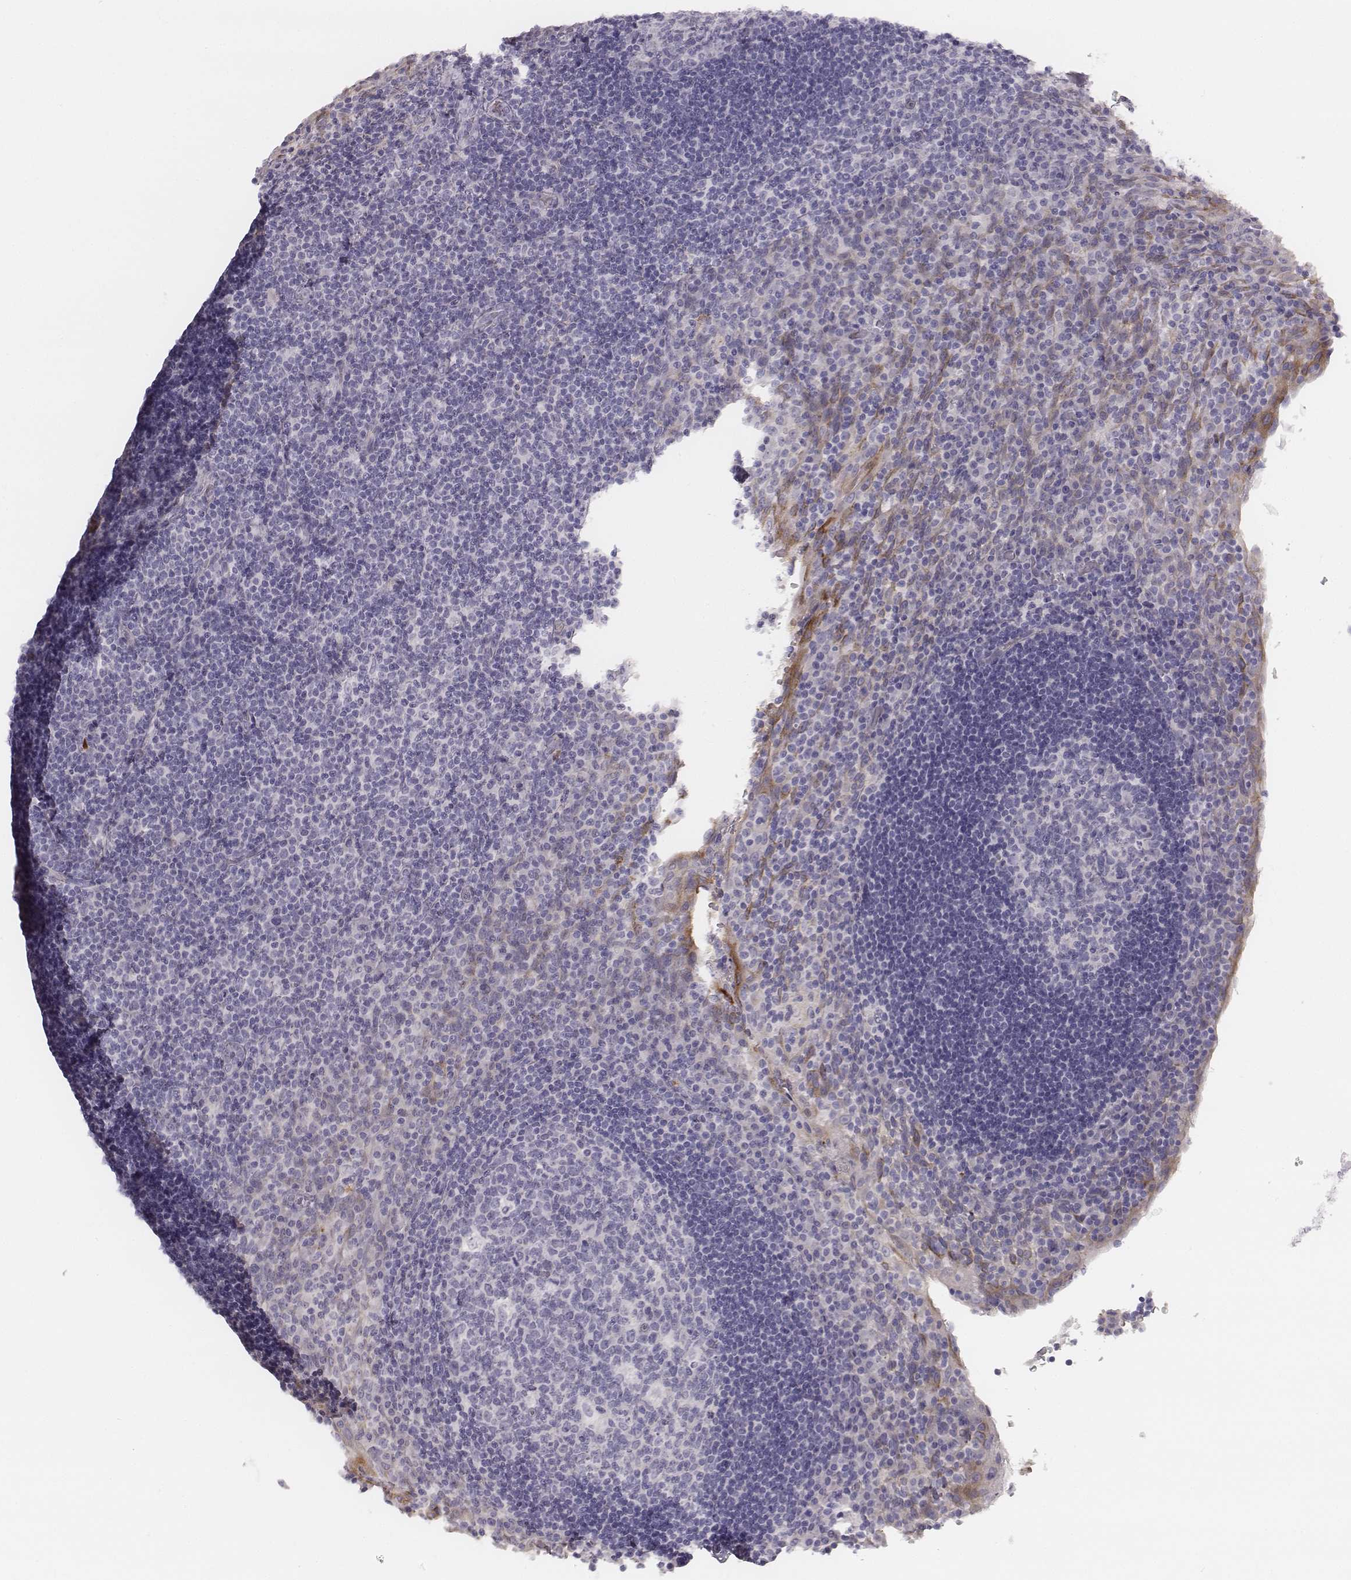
{"staining": {"intensity": "negative", "quantity": "none", "location": "none"}, "tissue": "tonsil", "cell_type": "Germinal center cells", "image_type": "normal", "snomed": [{"axis": "morphology", "description": "Normal tissue, NOS"}, {"axis": "topography", "description": "Tonsil"}], "caption": "Immunohistochemistry (IHC) of normal tonsil exhibits no staining in germinal center cells. (DAB immunohistochemistry visualized using brightfield microscopy, high magnification).", "gene": "KCNJ12", "patient": {"sex": "male", "age": 17}}